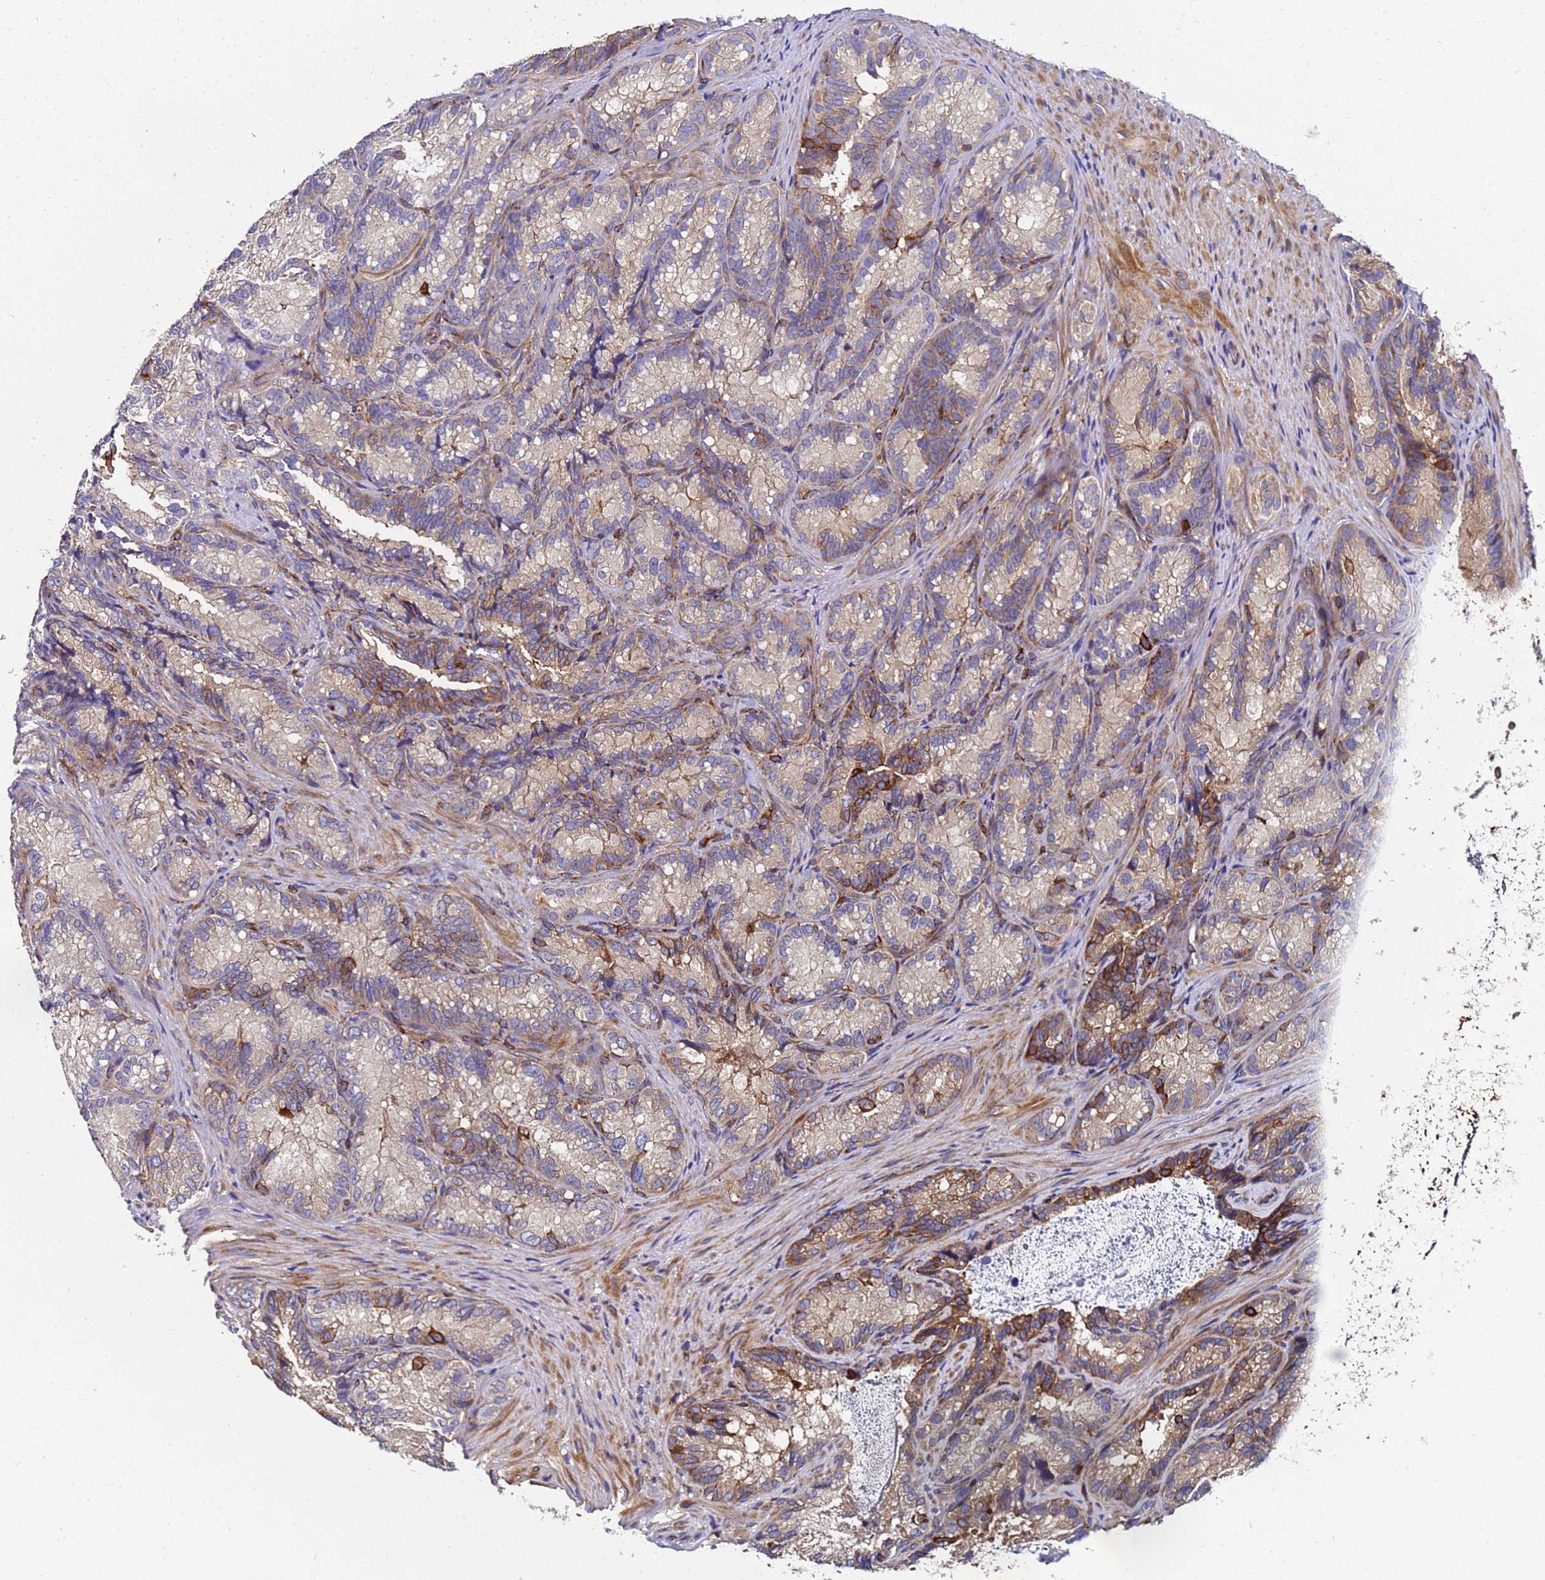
{"staining": {"intensity": "moderate", "quantity": "25%-75%", "location": "cytoplasmic/membranous"}, "tissue": "seminal vesicle", "cell_type": "Glandular cells", "image_type": "normal", "snomed": [{"axis": "morphology", "description": "Normal tissue, NOS"}, {"axis": "topography", "description": "Seminal veicle"}], "caption": "A brown stain highlights moderate cytoplasmic/membranous positivity of a protein in glandular cells of unremarkable seminal vesicle.", "gene": "MOCS1", "patient": {"sex": "male", "age": 58}}